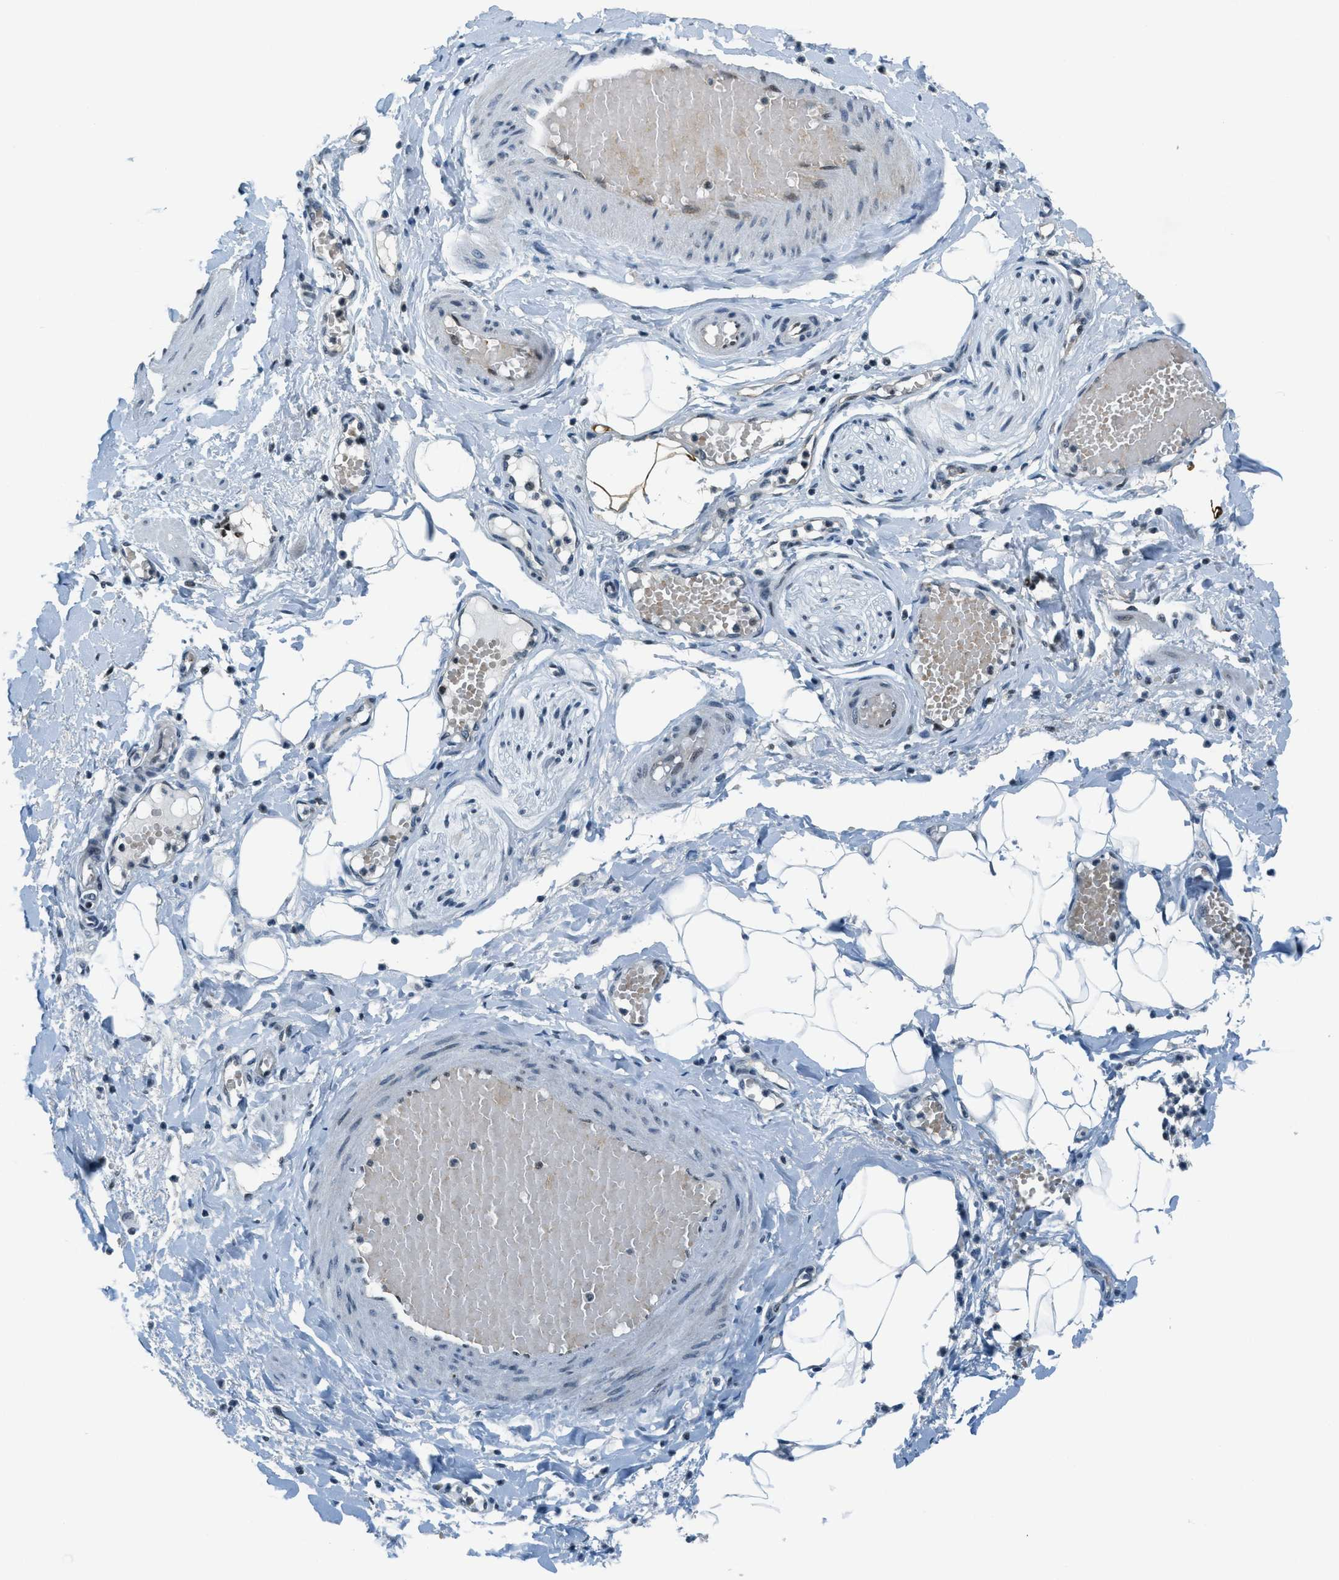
{"staining": {"intensity": "moderate", "quantity": ">75%", "location": "nuclear"}, "tissue": "adipose tissue", "cell_type": "Adipocytes", "image_type": "normal", "snomed": [{"axis": "morphology", "description": "Normal tissue, NOS"}, {"axis": "topography", "description": "Soft tissue"}, {"axis": "topography", "description": "Vascular tissue"}], "caption": "Protein analysis of normal adipose tissue reveals moderate nuclear staining in approximately >75% of adipocytes. Nuclei are stained in blue.", "gene": "KLF6", "patient": {"sex": "female", "age": 35}}